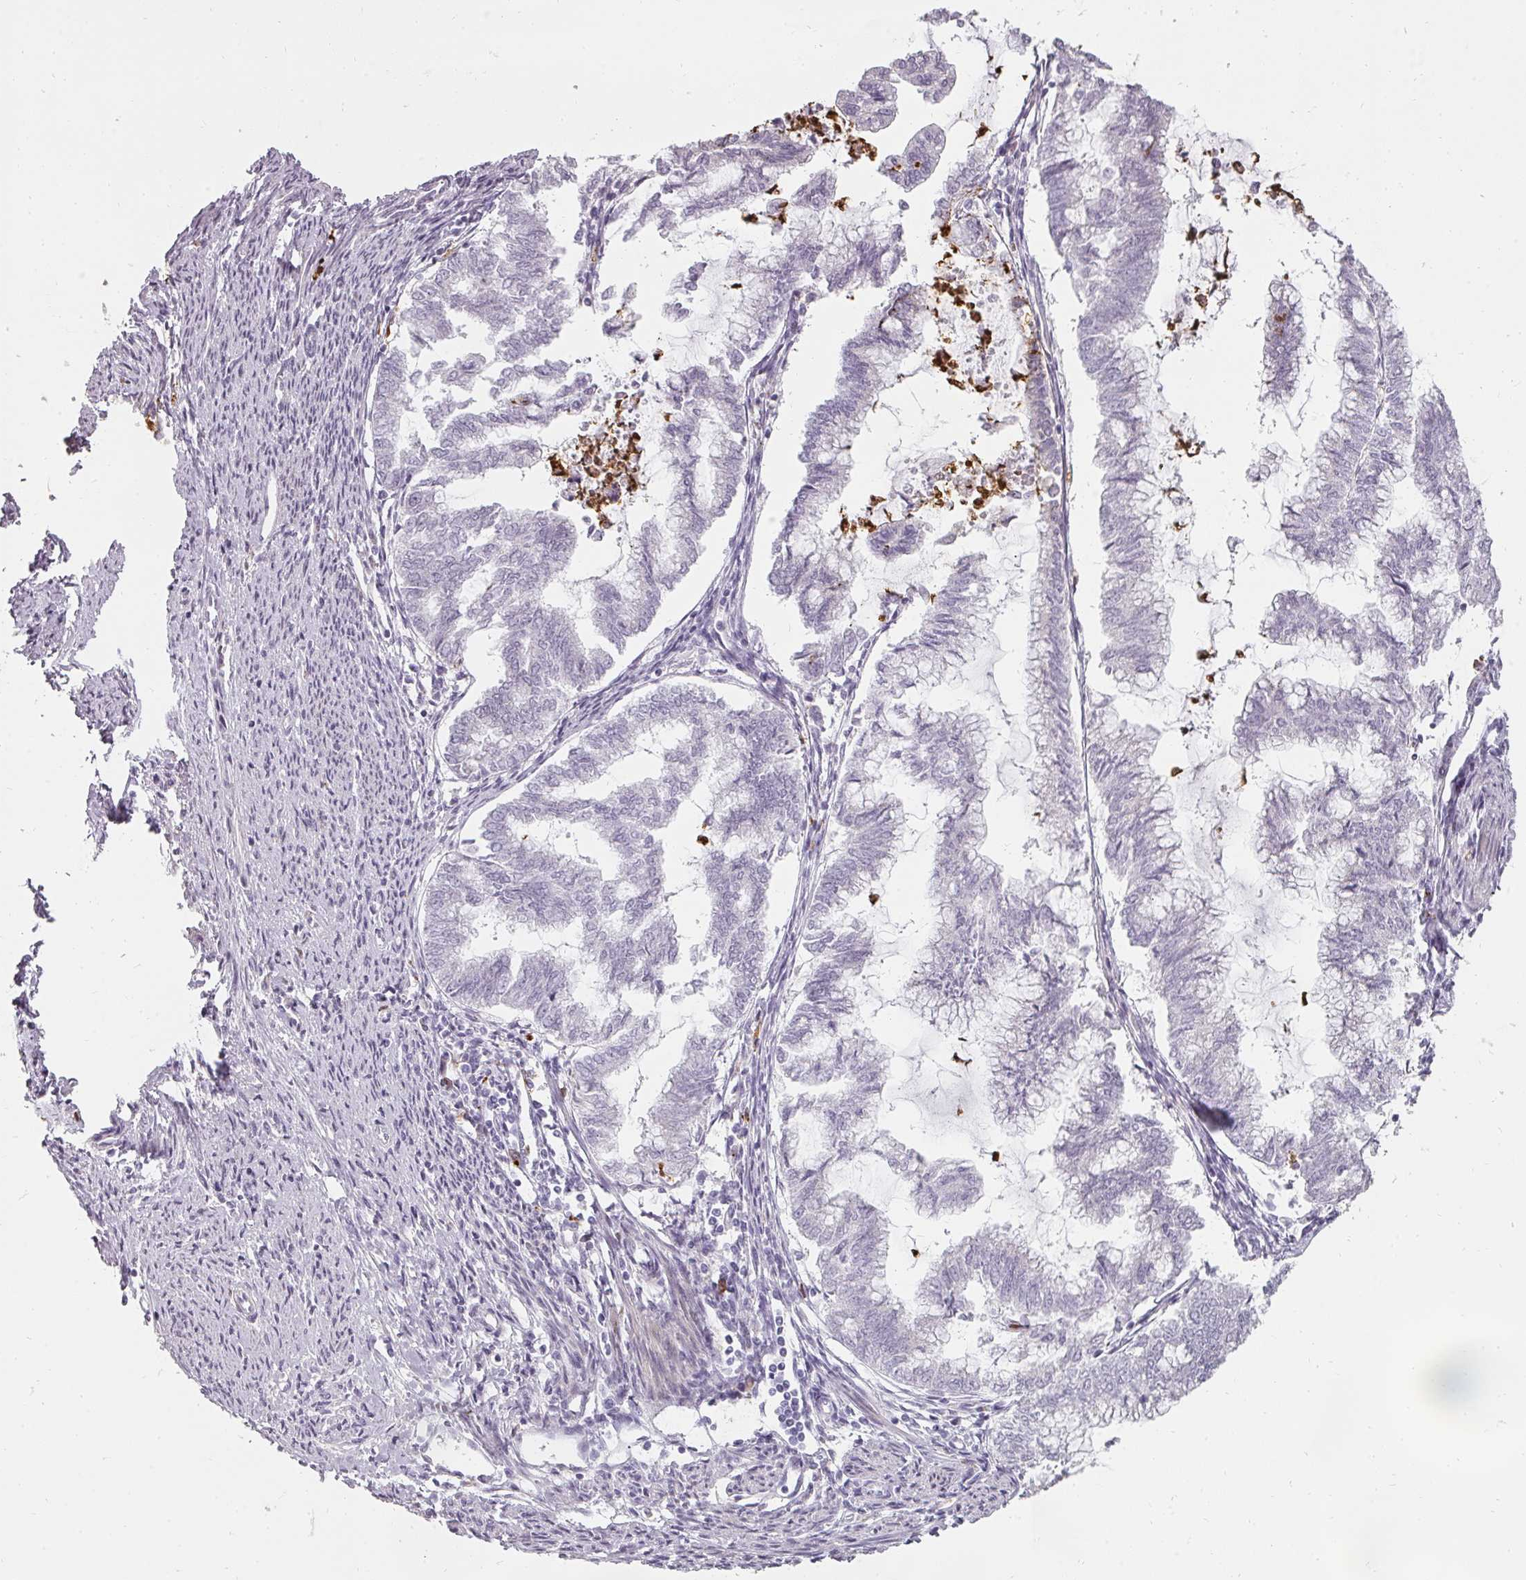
{"staining": {"intensity": "negative", "quantity": "none", "location": "none"}, "tissue": "endometrial cancer", "cell_type": "Tumor cells", "image_type": "cancer", "snomed": [{"axis": "morphology", "description": "Adenocarcinoma, NOS"}, {"axis": "topography", "description": "Endometrium"}], "caption": "Immunohistochemistry (IHC) of human endometrial cancer (adenocarcinoma) demonstrates no staining in tumor cells.", "gene": "BIK", "patient": {"sex": "female", "age": 79}}